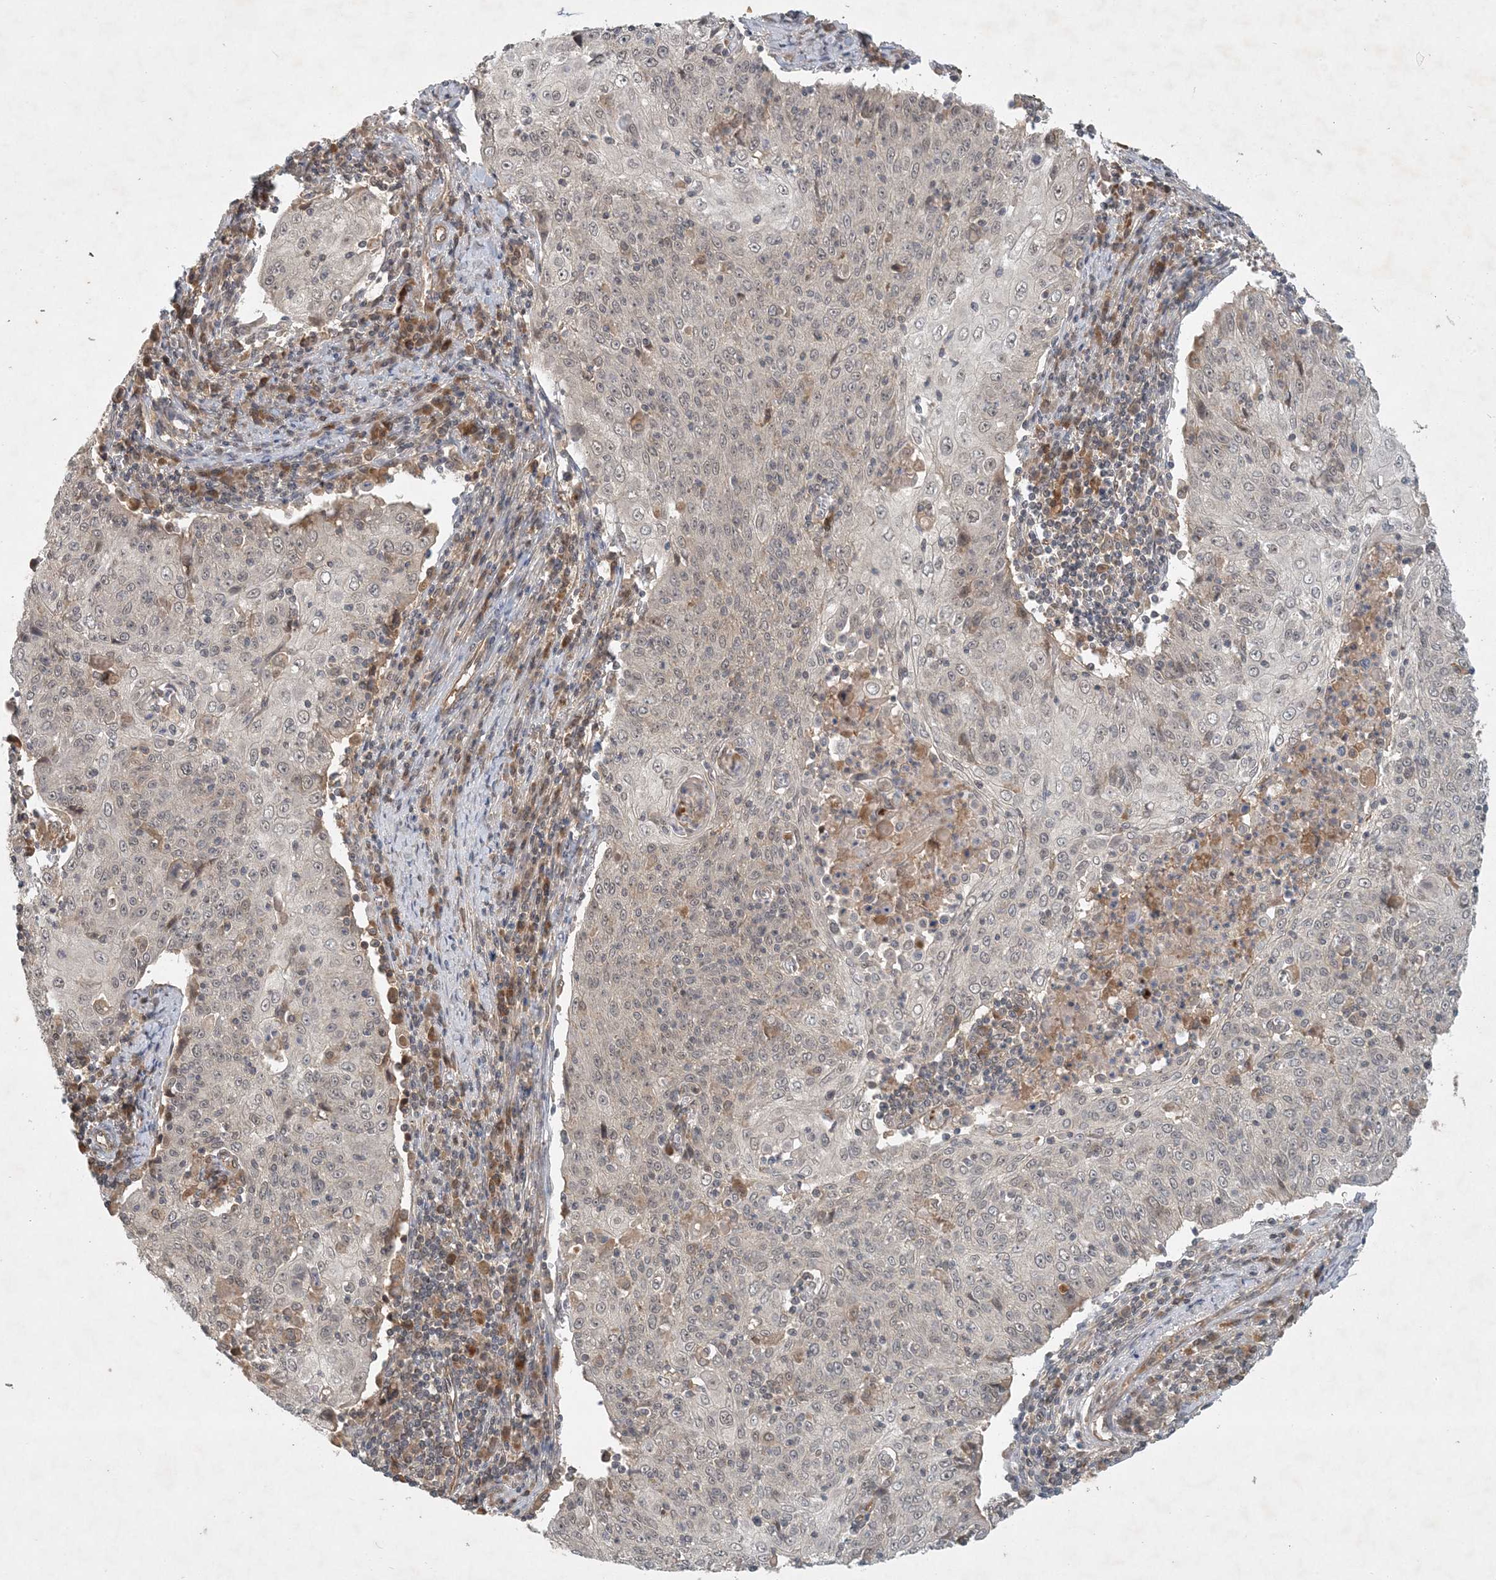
{"staining": {"intensity": "negative", "quantity": "none", "location": "none"}, "tissue": "cervical cancer", "cell_type": "Tumor cells", "image_type": "cancer", "snomed": [{"axis": "morphology", "description": "Squamous cell carcinoma, NOS"}, {"axis": "topography", "description": "Cervix"}], "caption": "Immunohistochemistry histopathology image of human squamous cell carcinoma (cervical) stained for a protein (brown), which exhibits no positivity in tumor cells. (Immunohistochemistry, brightfield microscopy, high magnification).", "gene": "ZCCHC4", "patient": {"sex": "female", "age": 48}}